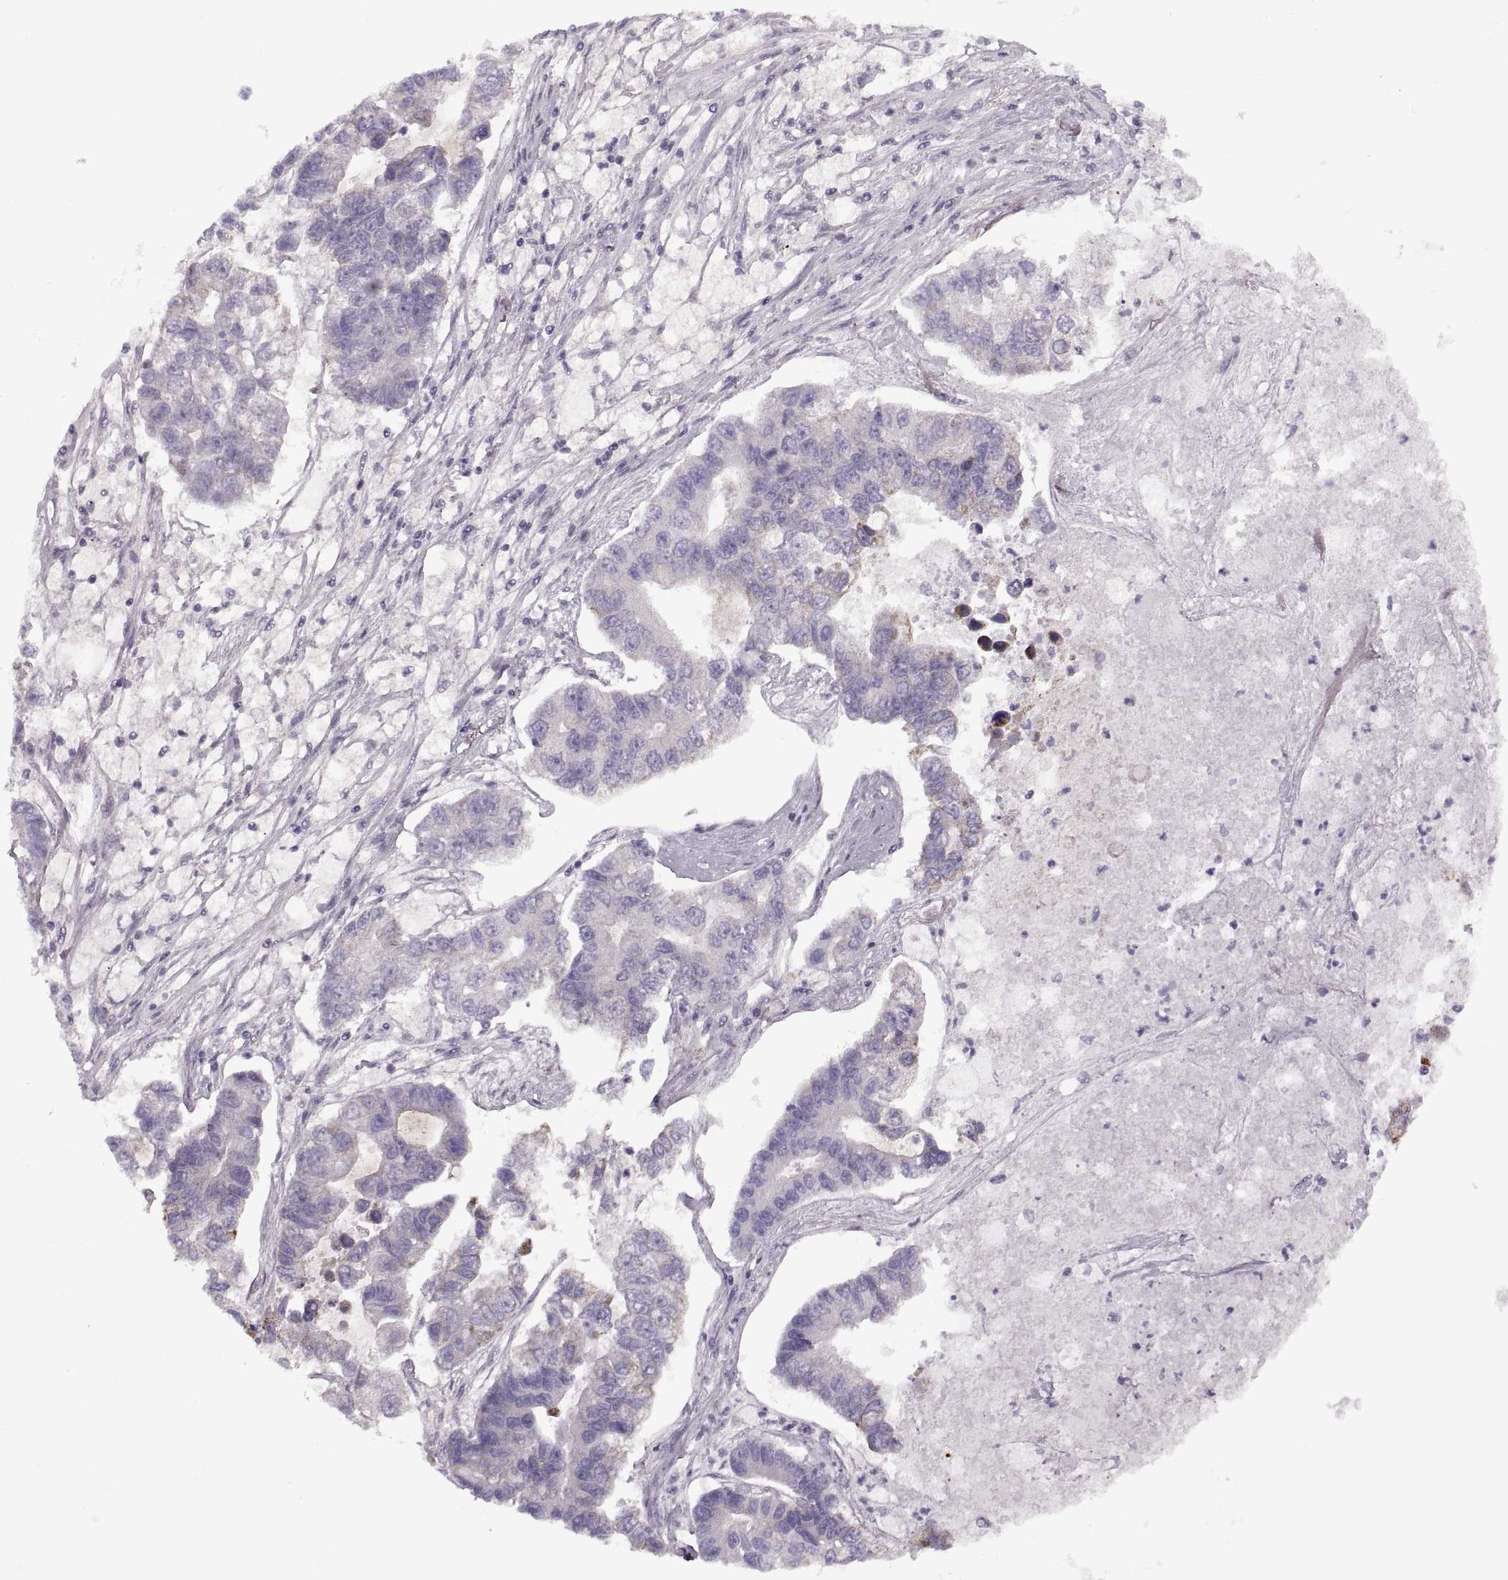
{"staining": {"intensity": "negative", "quantity": "none", "location": "none"}, "tissue": "lung cancer", "cell_type": "Tumor cells", "image_type": "cancer", "snomed": [{"axis": "morphology", "description": "Adenocarcinoma, NOS"}, {"axis": "topography", "description": "Bronchus"}, {"axis": "topography", "description": "Lung"}], "caption": "High power microscopy micrograph of an IHC image of lung adenocarcinoma, revealing no significant positivity in tumor cells.", "gene": "PIERCE1", "patient": {"sex": "female", "age": 51}}